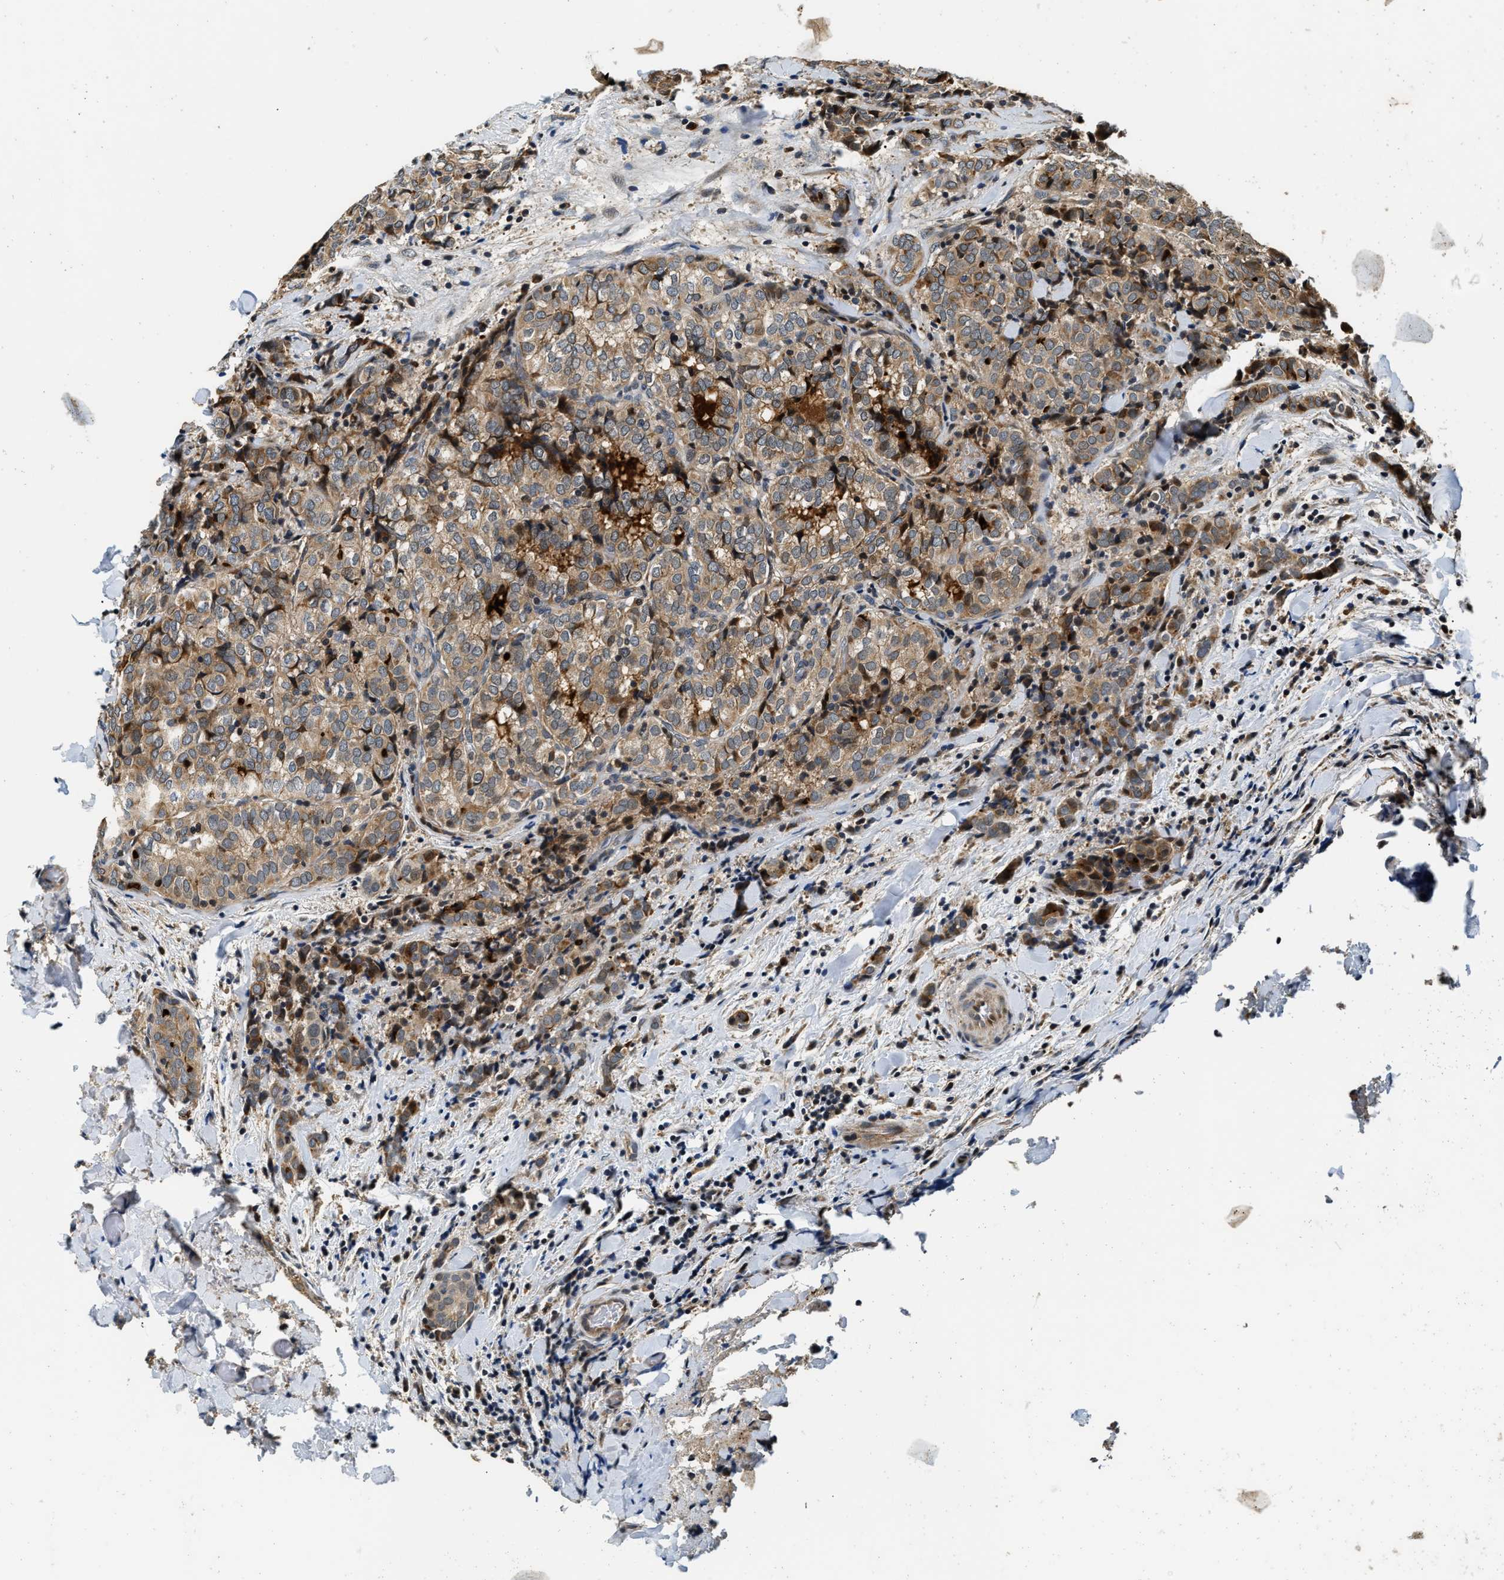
{"staining": {"intensity": "moderate", "quantity": ">75%", "location": "cytoplasmic/membranous"}, "tissue": "thyroid cancer", "cell_type": "Tumor cells", "image_type": "cancer", "snomed": [{"axis": "morphology", "description": "Normal tissue, NOS"}, {"axis": "morphology", "description": "Papillary adenocarcinoma, NOS"}, {"axis": "topography", "description": "Thyroid gland"}], "caption": "A high-resolution micrograph shows IHC staining of thyroid cancer (papillary adenocarcinoma), which shows moderate cytoplasmic/membranous staining in about >75% of tumor cells. (brown staining indicates protein expression, while blue staining denotes nuclei).", "gene": "EXTL2", "patient": {"sex": "female", "age": 30}}